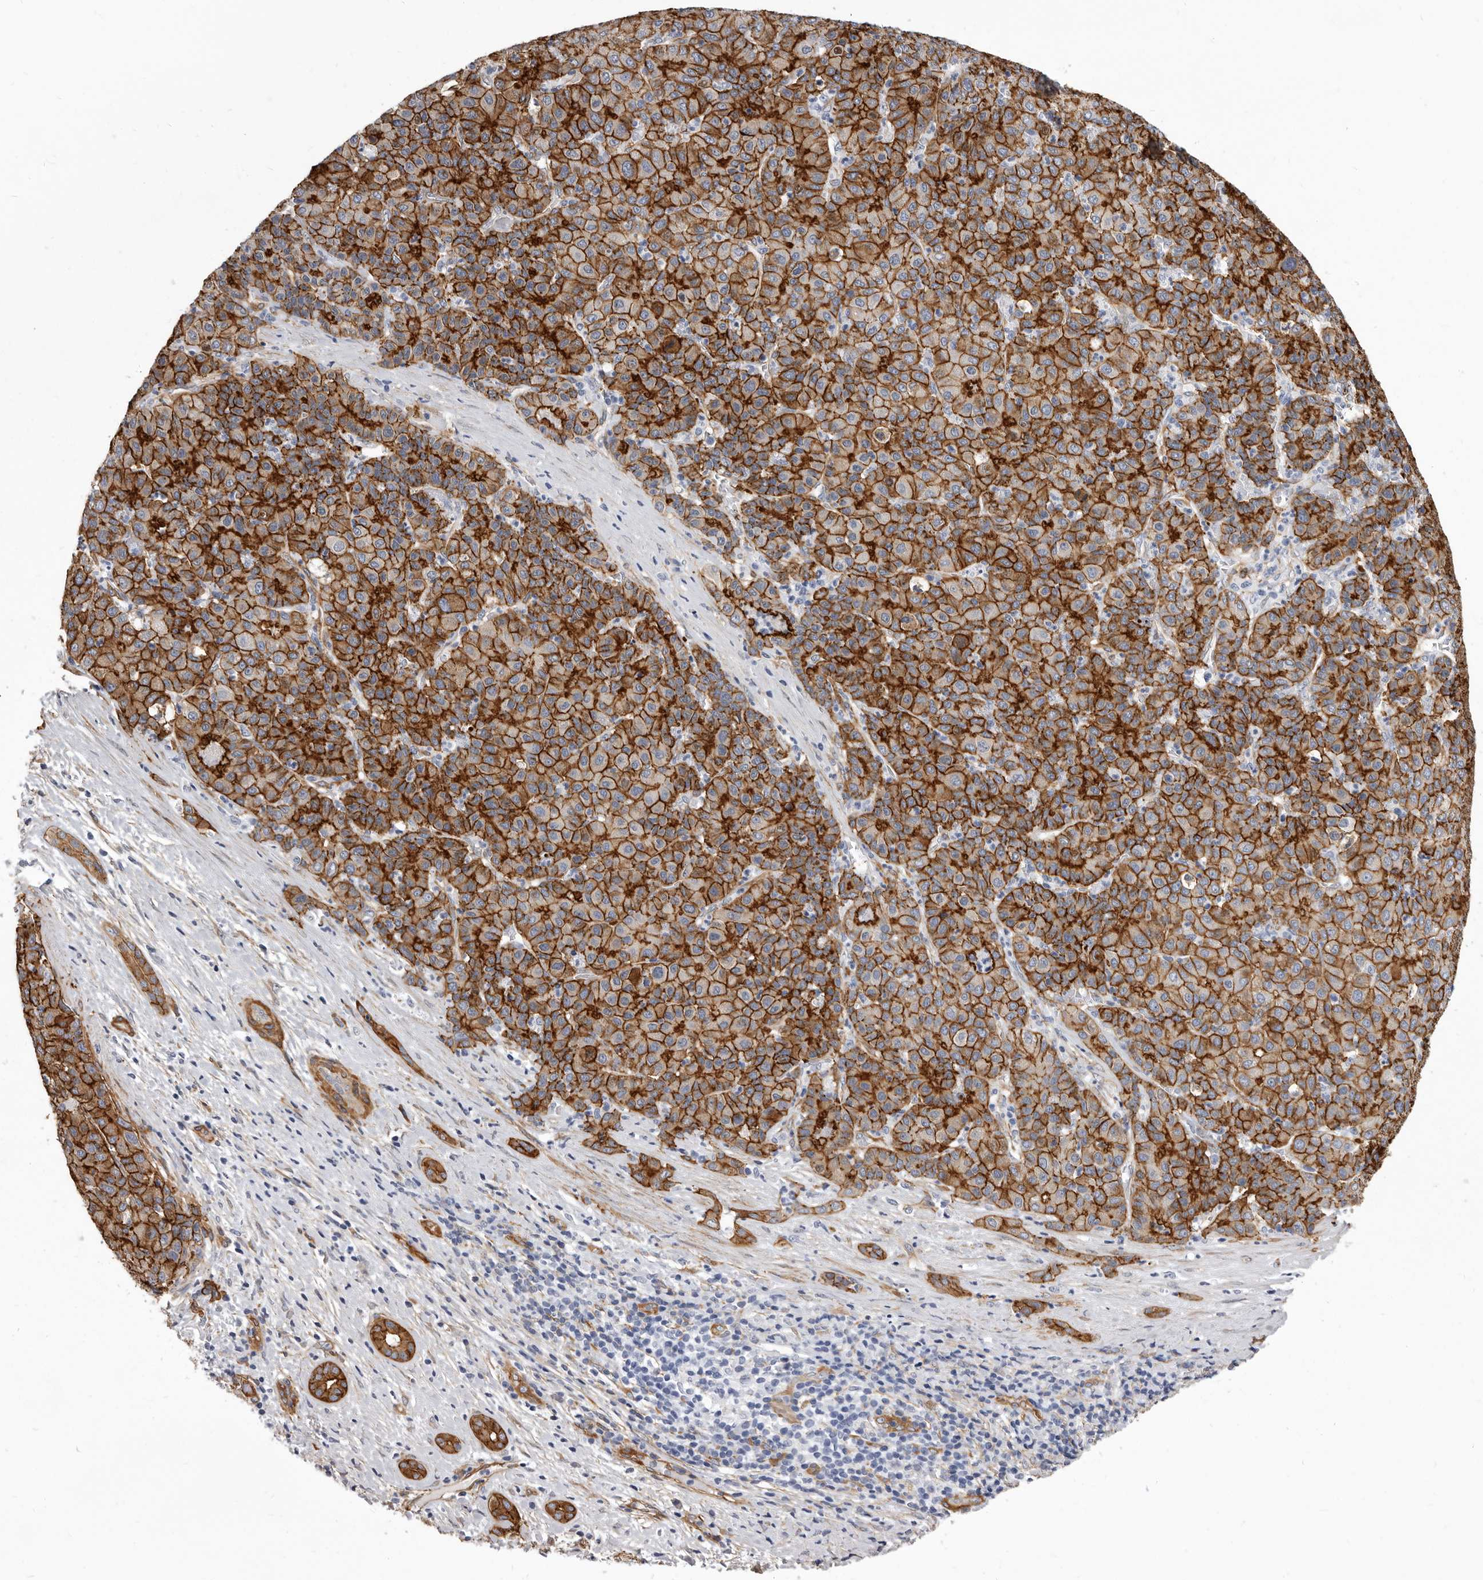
{"staining": {"intensity": "strong", "quantity": "25%-75%", "location": "cytoplasmic/membranous"}, "tissue": "liver cancer", "cell_type": "Tumor cells", "image_type": "cancer", "snomed": [{"axis": "morphology", "description": "Carcinoma, Hepatocellular, NOS"}, {"axis": "topography", "description": "Liver"}], "caption": "Immunohistochemical staining of liver cancer (hepatocellular carcinoma) shows strong cytoplasmic/membranous protein expression in approximately 25%-75% of tumor cells. (Stains: DAB (3,3'-diaminobenzidine) in brown, nuclei in blue, Microscopy: brightfield microscopy at high magnification).", "gene": "ENAH", "patient": {"sex": "male", "age": 65}}